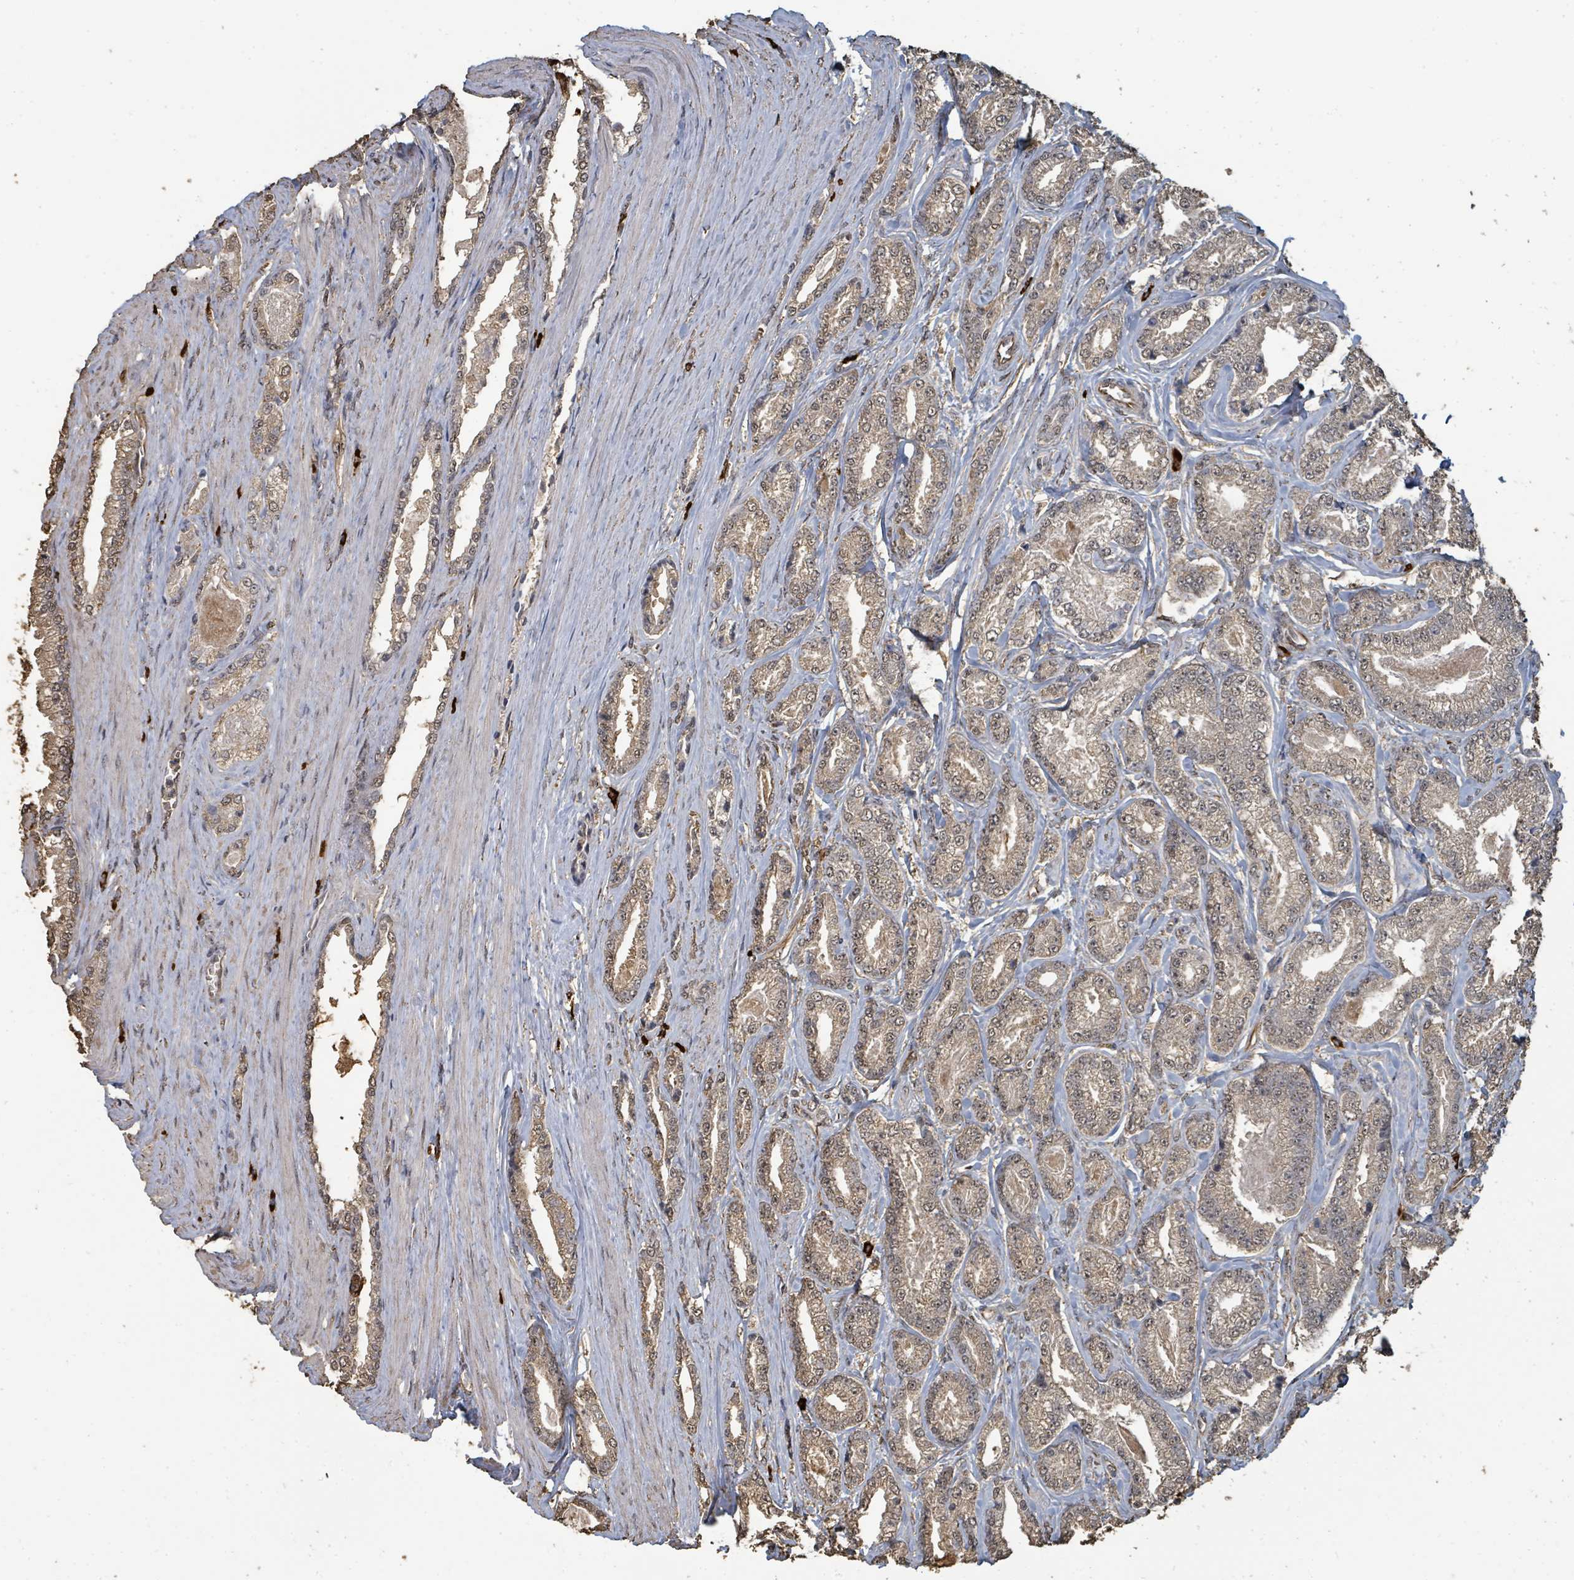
{"staining": {"intensity": "weak", "quantity": ">75%", "location": "cytoplasmic/membranous,nuclear"}, "tissue": "prostate cancer", "cell_type": "Tumor cells", "image_type": "cancer", "snomed": [{"axis": "morphology", "description": "Adenocarcinoma, NOS"}, {"axis": "topography", "description": "Prostate and seminal vesicle, NOS"}], "caption": "The immunohistochemical stain labels weak cytoplasmic/membranous and nuclear expression in tumor cells of prostate cancer (adenocarcinoma) tissue. (DAB (3,3'-diaminobenzidine) = brown stain, brightfield microscopy at high magnification).", "gene": "C6orf52", "patient": {"sex": "male", "age": 76}}